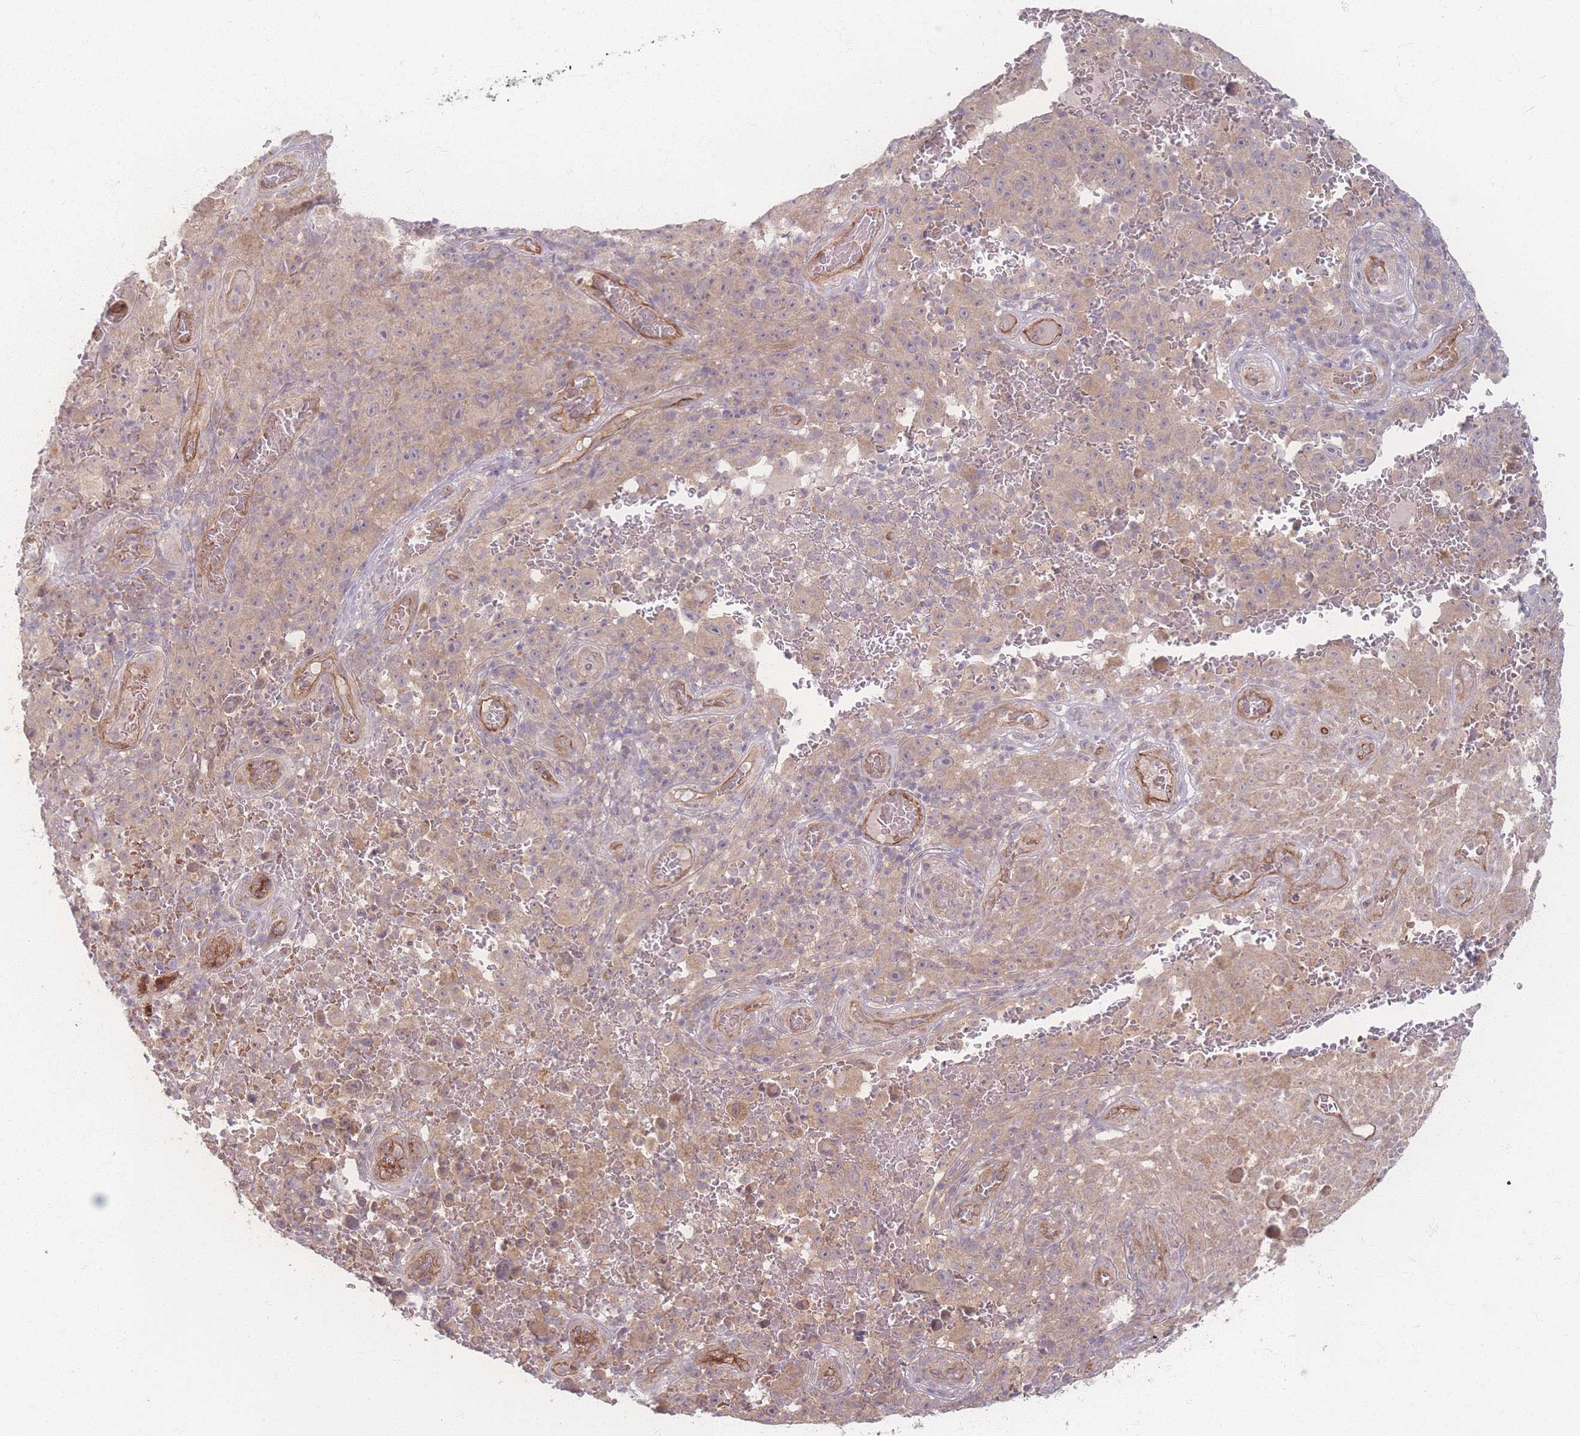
{"staining": {"intensity": "weak", "quantity": ">75%", "location": "cytoplasmic/membranous"}, "tissue": "melanoma", "cell_type": "Tumor cells", "image_type": "cancer", "snomed": [{"axis": "morphology", "description": "Malignant melanoma, NOS"}, {"axis": "topography", "description": "Skin"}], "caption": "Human melanoma stained with a protein marker exhibits weak staining in tumor cells.", "gene": "INSR", "patient": {"sex": "female", "age": 82}}